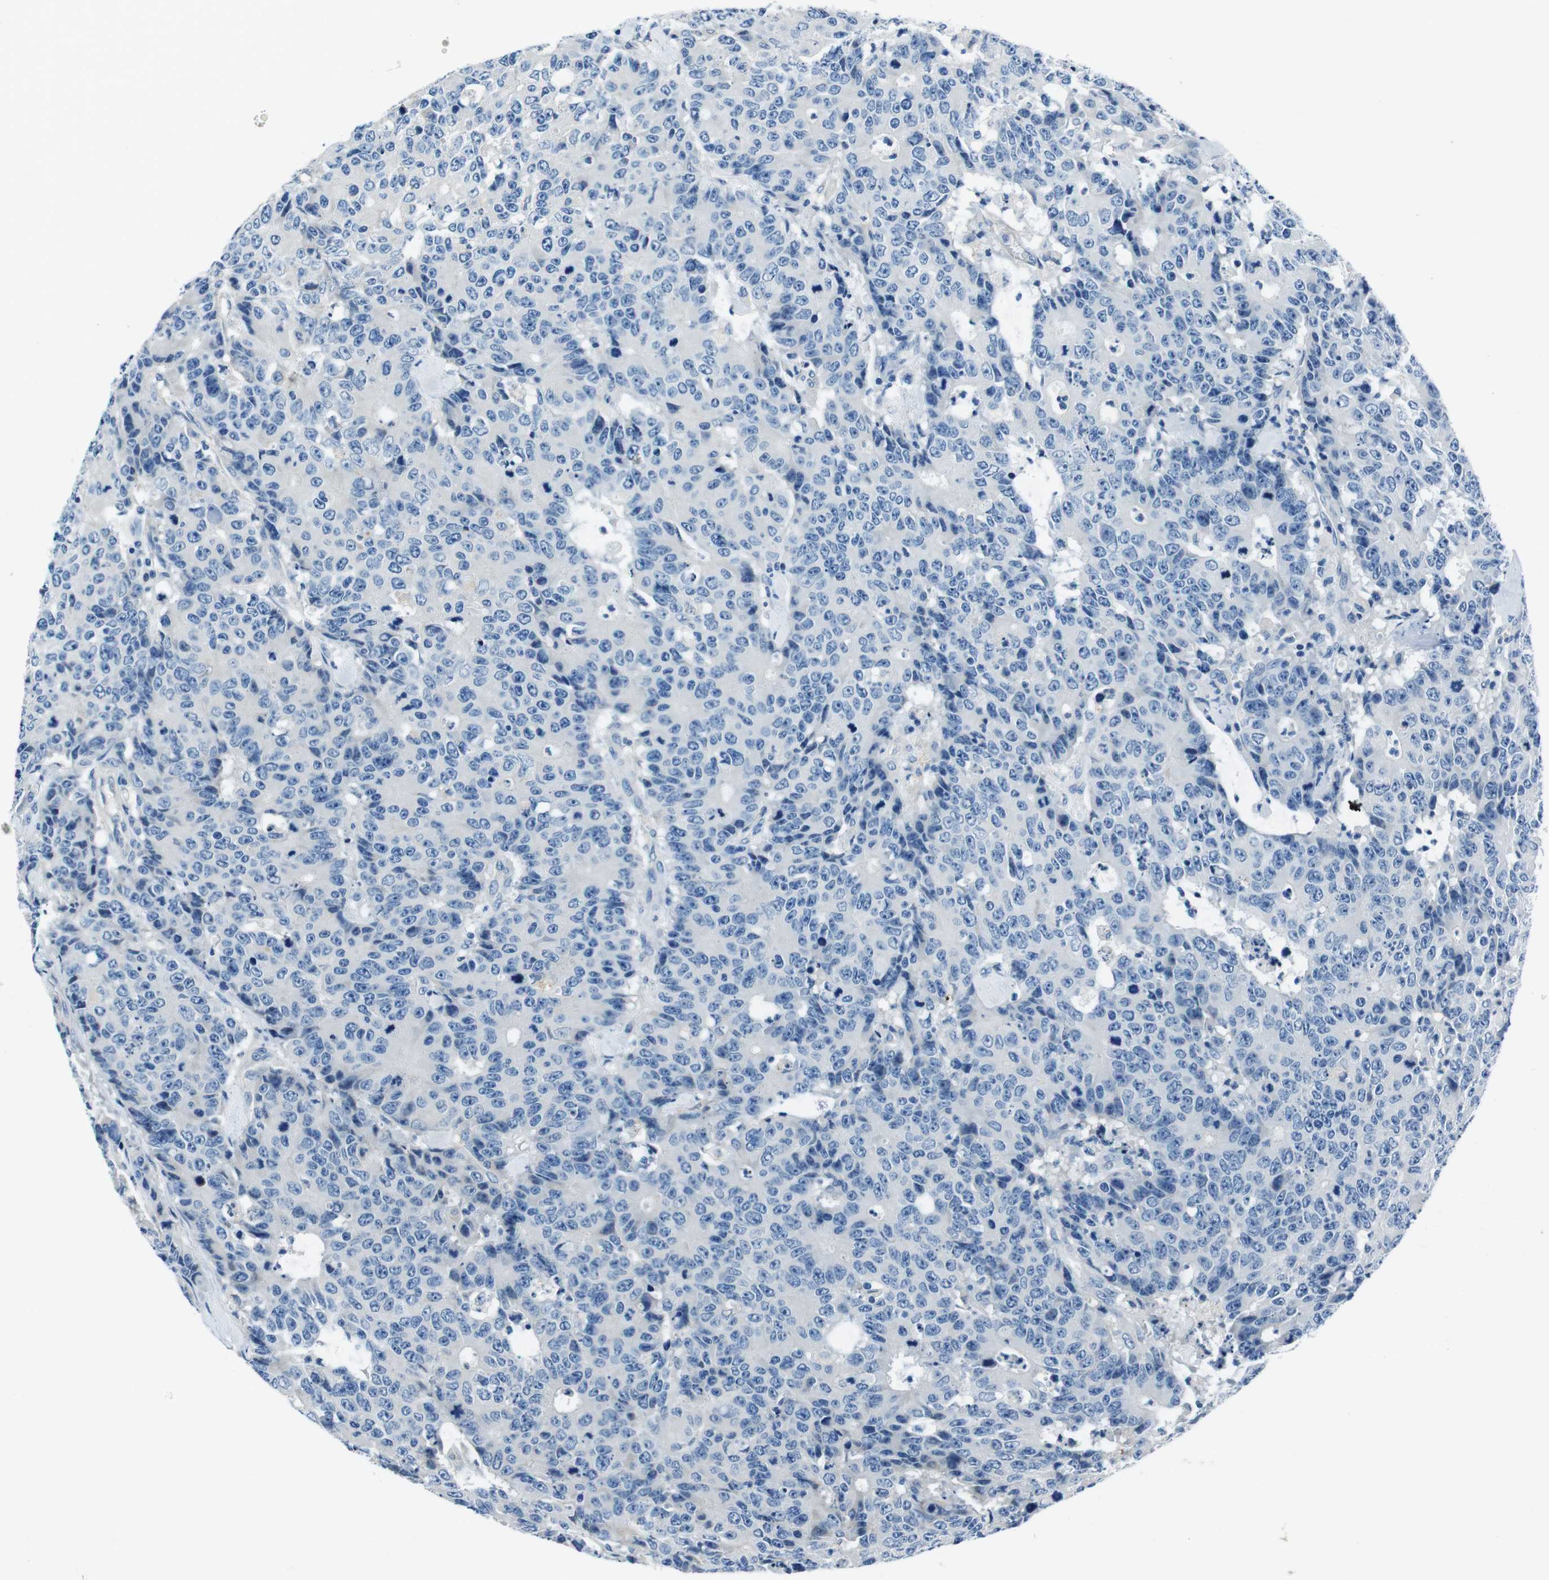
{"staining": {"intensity": "negative", "quantity": "none", "location": "none"}, "tissue": "colorectal cancer", "cell_type": "Tumor cells", "image_type": "cancer", "snomed": [{"axis": "morphology", "description": "Adenocarcinoma, NOS"}, {"axis": "topography", "description": "Colon"}], "caption": "High magnification brightfield microscopy of adenocarcinoma (colorectal) stained with DAB (brown) and counterstained with hematoxylin (blue): tumor cells show no significant positivity. (DAB immunohistochemistry (IHC) with hematoxylin counter stain).", "gene": "CASQ1", "patient": {"sex": "female", "age": 86}}